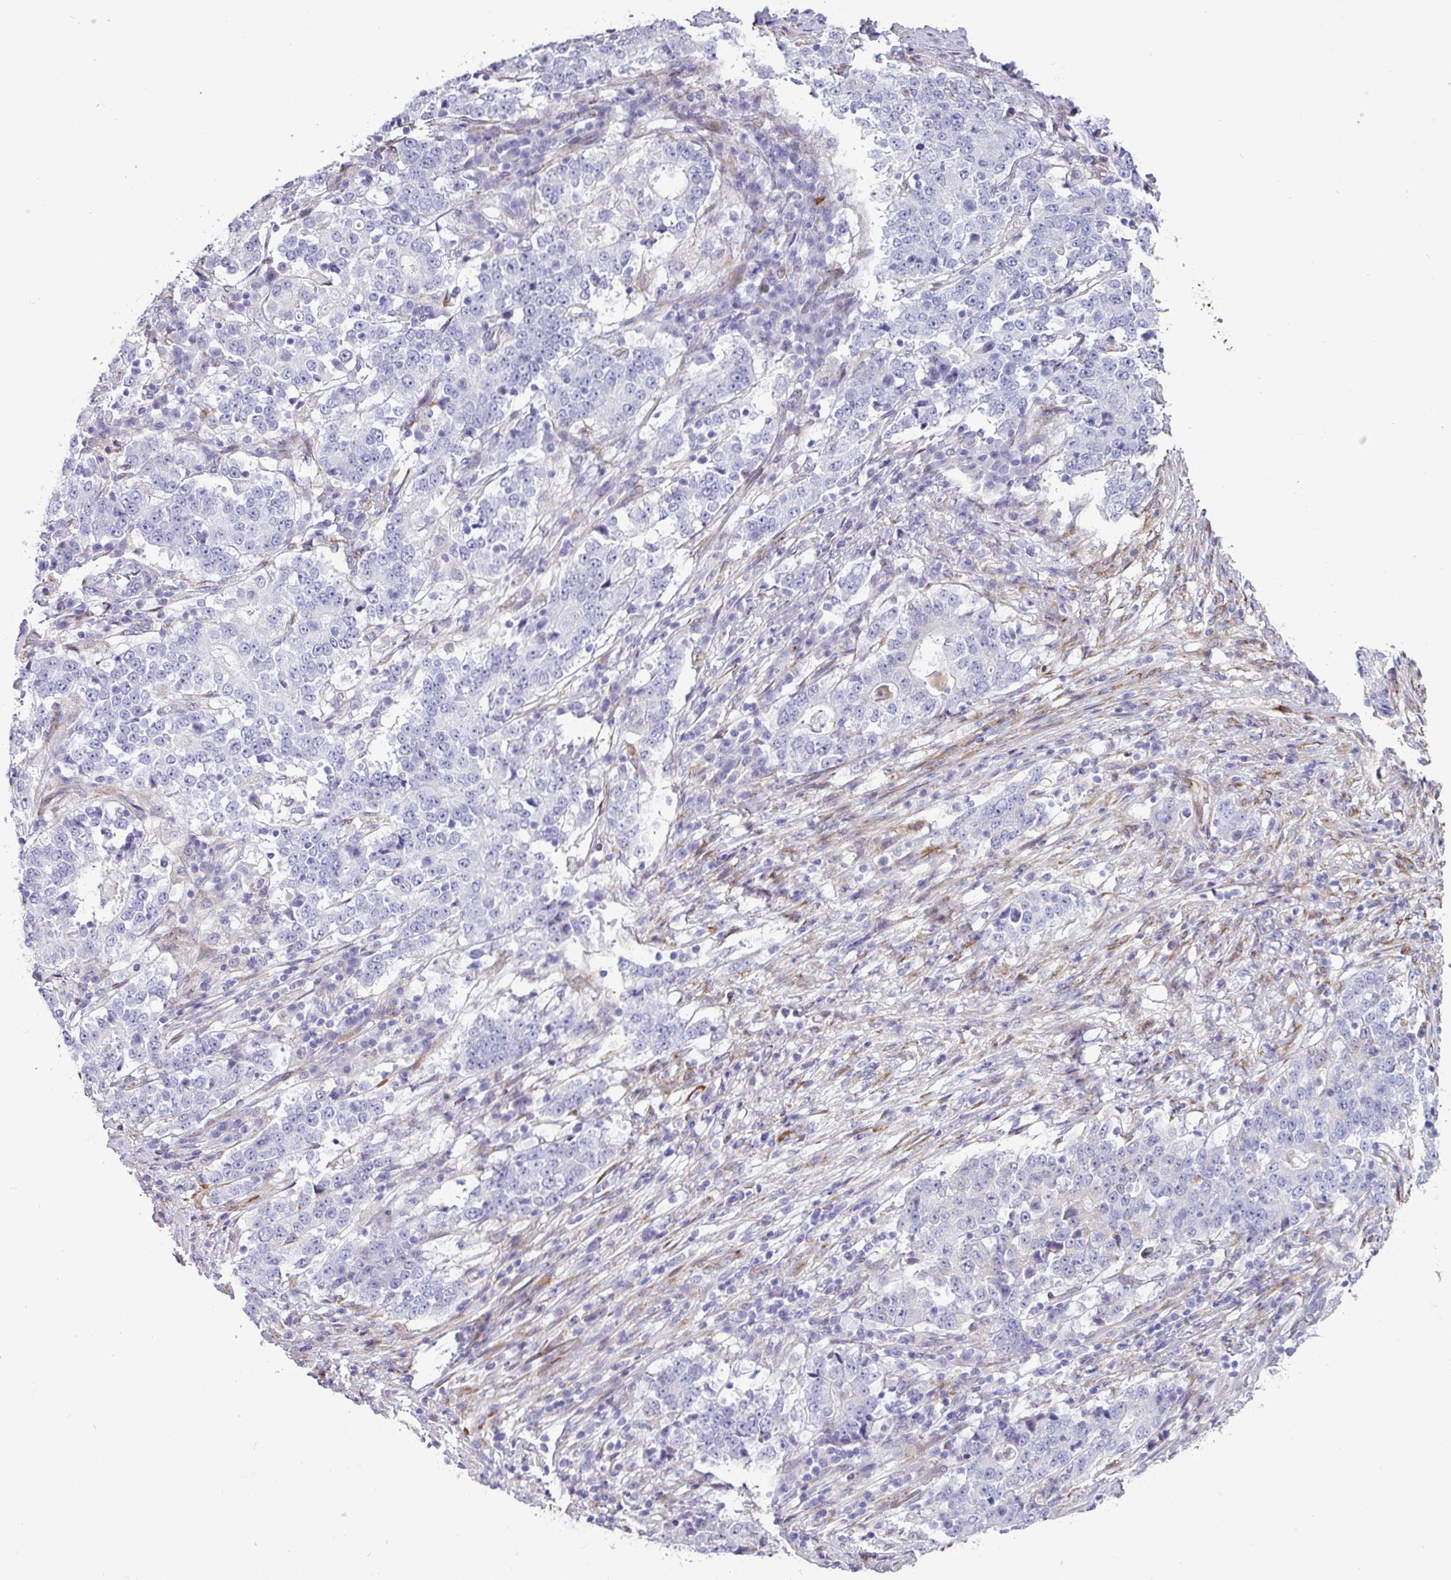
{"staining": {"intensity": "negative", "quantity": "none", "location": "none"}, "tissue": "stomach cancer", "cell_type": "Tumor cells", "image_type": "cancer", "snomed": [{"axis": "morphology", "description": "Adenocarcinoma, NOS"}, {"axis": "topography", "description": "Stomach"}], "caption": "Photomicrograph shows no significant protein expression in tumor cells of stomach adenocarcinoma. (Brightfield microscopy of DAB (3,3'-diaminobenzidine) IHC at high magnification).", "gene": "PPP1R35", "patient": {"sex": "male", "age": 59}}